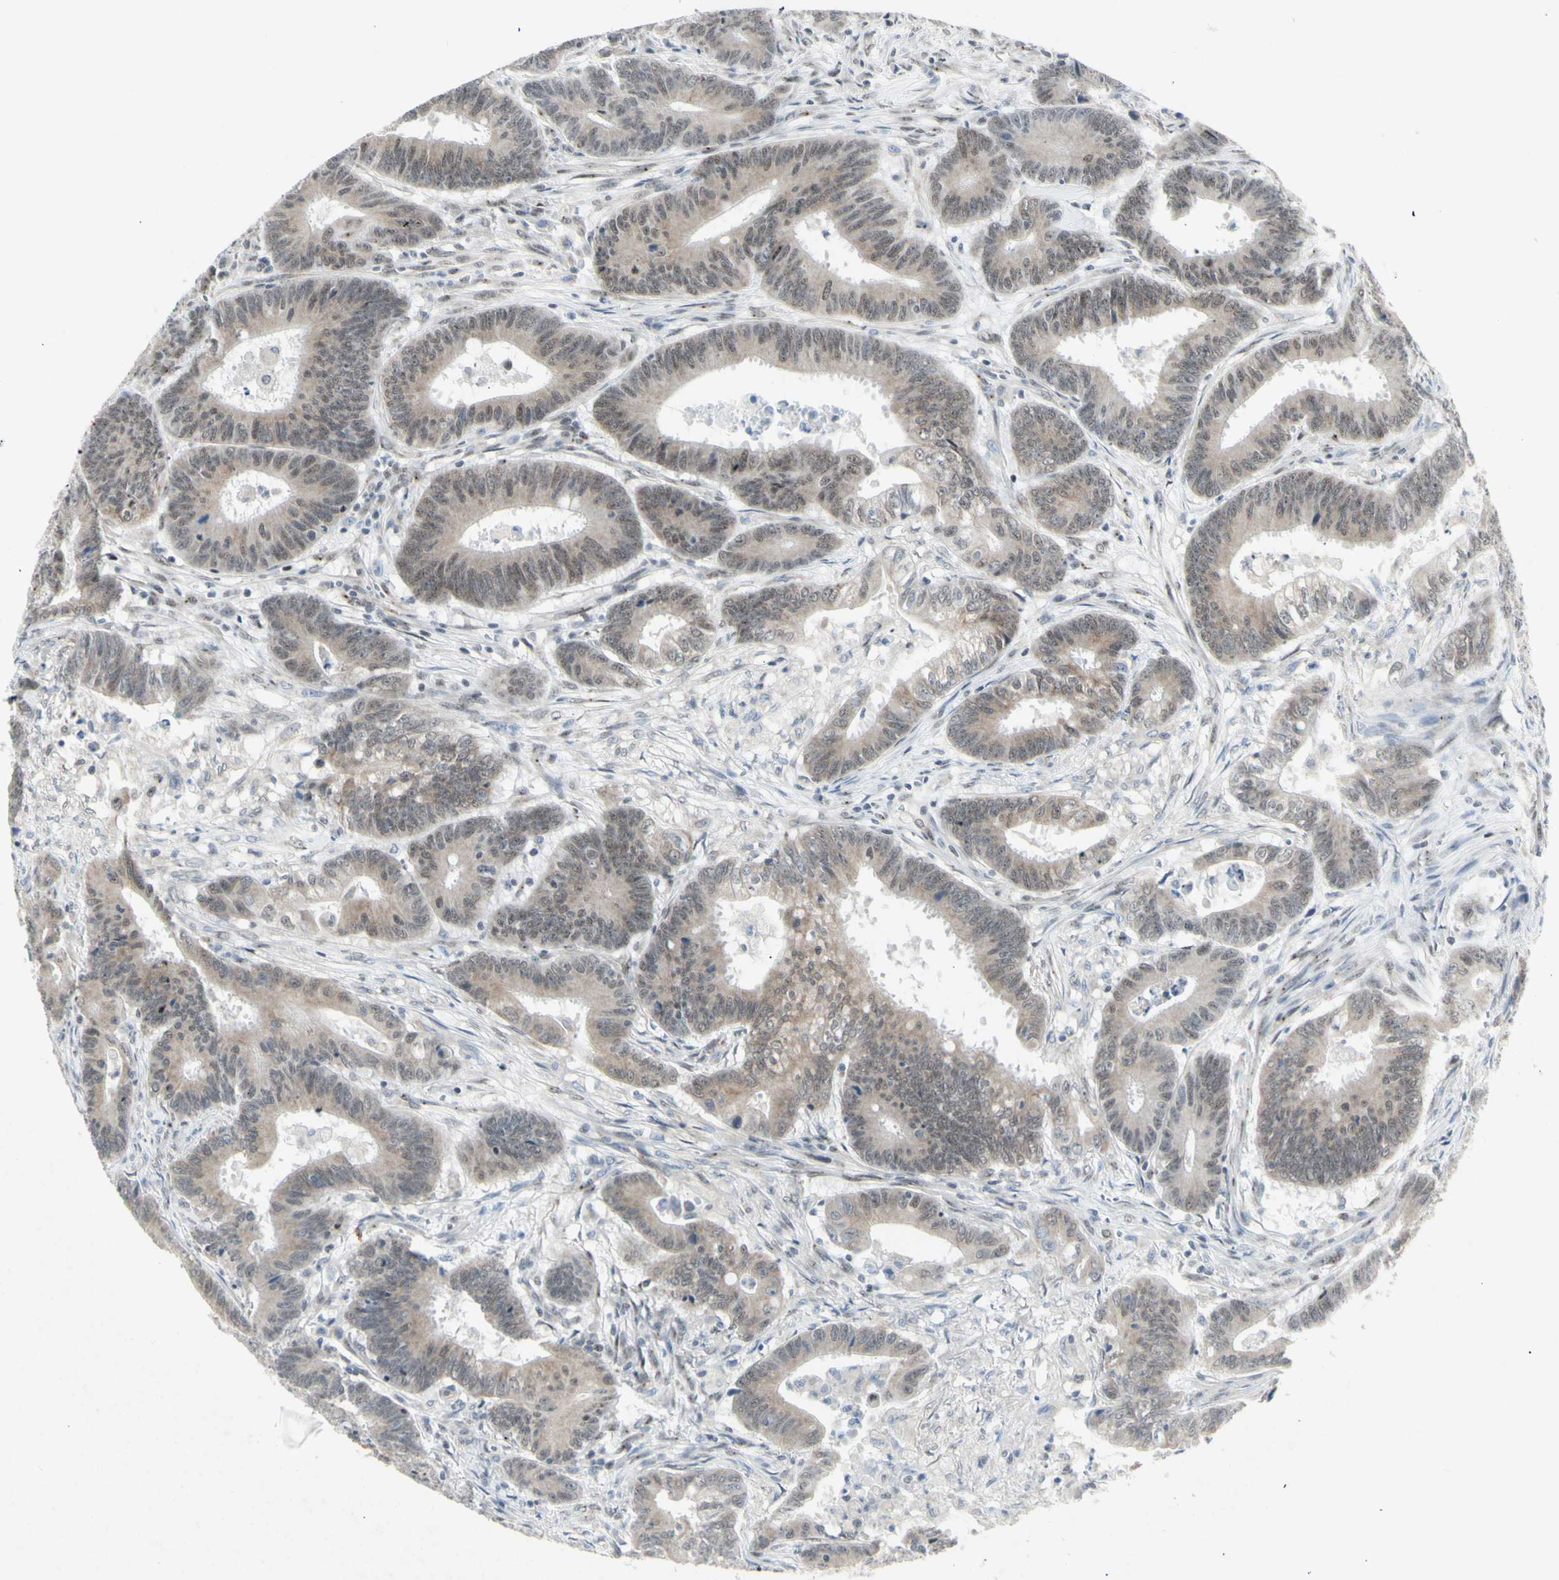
{"staining": {"intensity": "moderate", "quantity": ">75%", "location": "cytoplasmic/membranous,nuclear"}, "tissue": "colorectal cancer", "cell_type": "Tumor cells", "image_type": "cancer", "snomed": [{"axis": "morphology", "description": "Adenocarcinoma, NOS"}, {"axis": "topography", "description": "Colon"}], "caption": "About >75% of tumor cells in human colorectal cancer (adenocarcinoma) demonstrate moderate cytoplasmic/membranous and nuclear protein expression as visualized by brown immunohistochemical staining.", "gene": "DHRS7B", "patient": {"sex": "male", "age": 45}}